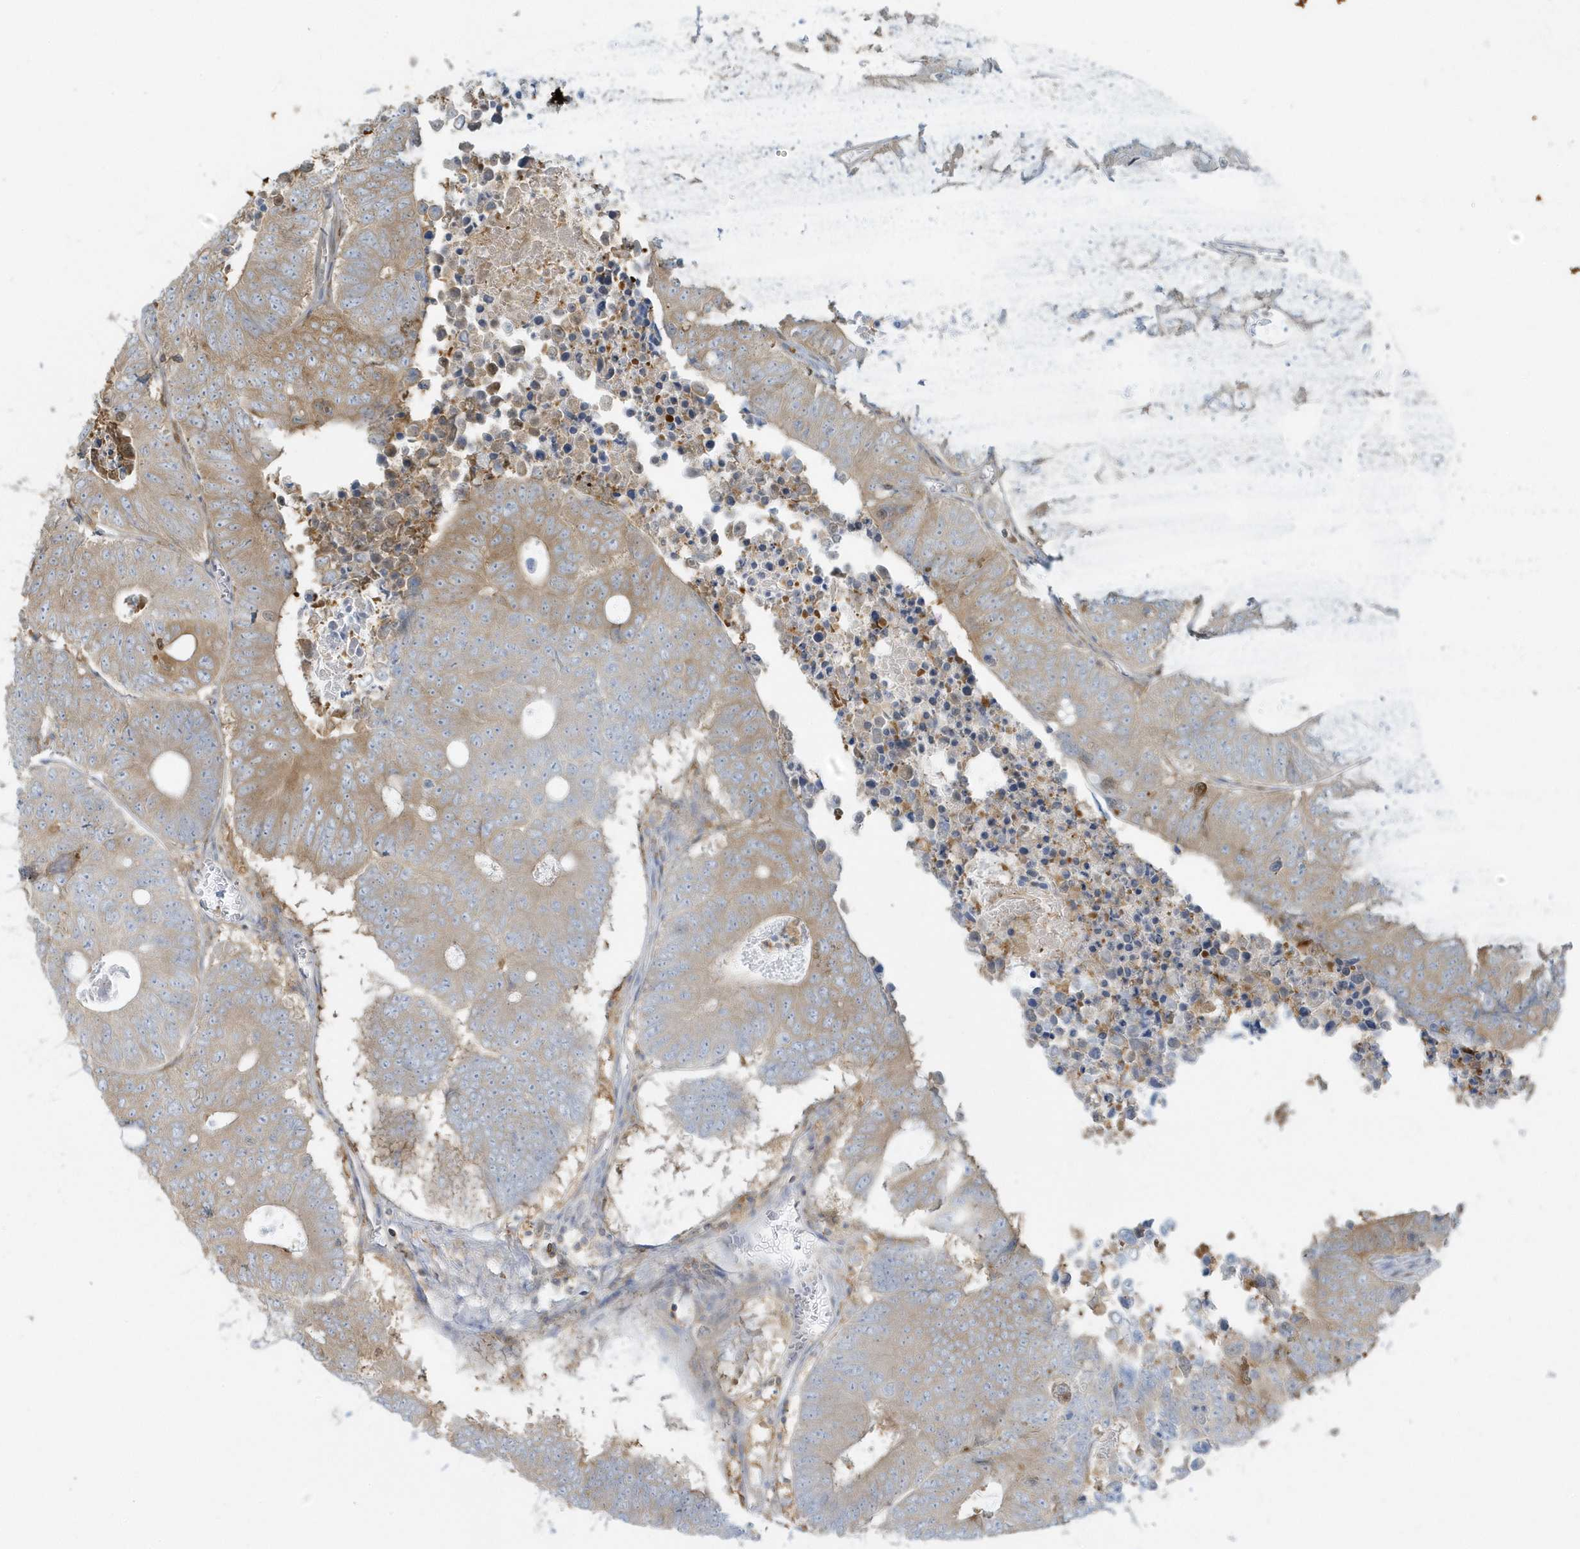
{"staining": {"intensity": "moderate", "quantity": "<25%", "location": "cytoplasmic/membranous"}, "tissue": "colorectal cancer", "cell_type": "Tumor cells", "image_type": "cancer", "snomed": [{"axis": "morphology", "description": "Adenocarcinoma, NOS"}, {"axis": "topography", "description": "Colon"}], "caption": "Brown immunohistochemical staining in colorectal adenocarcinoma displays moderate cytoplasmic/membranous expression in about <25% of tumor cells.", "gene": "CLCN6", "patient": {"sex": "male", "age": 87}}